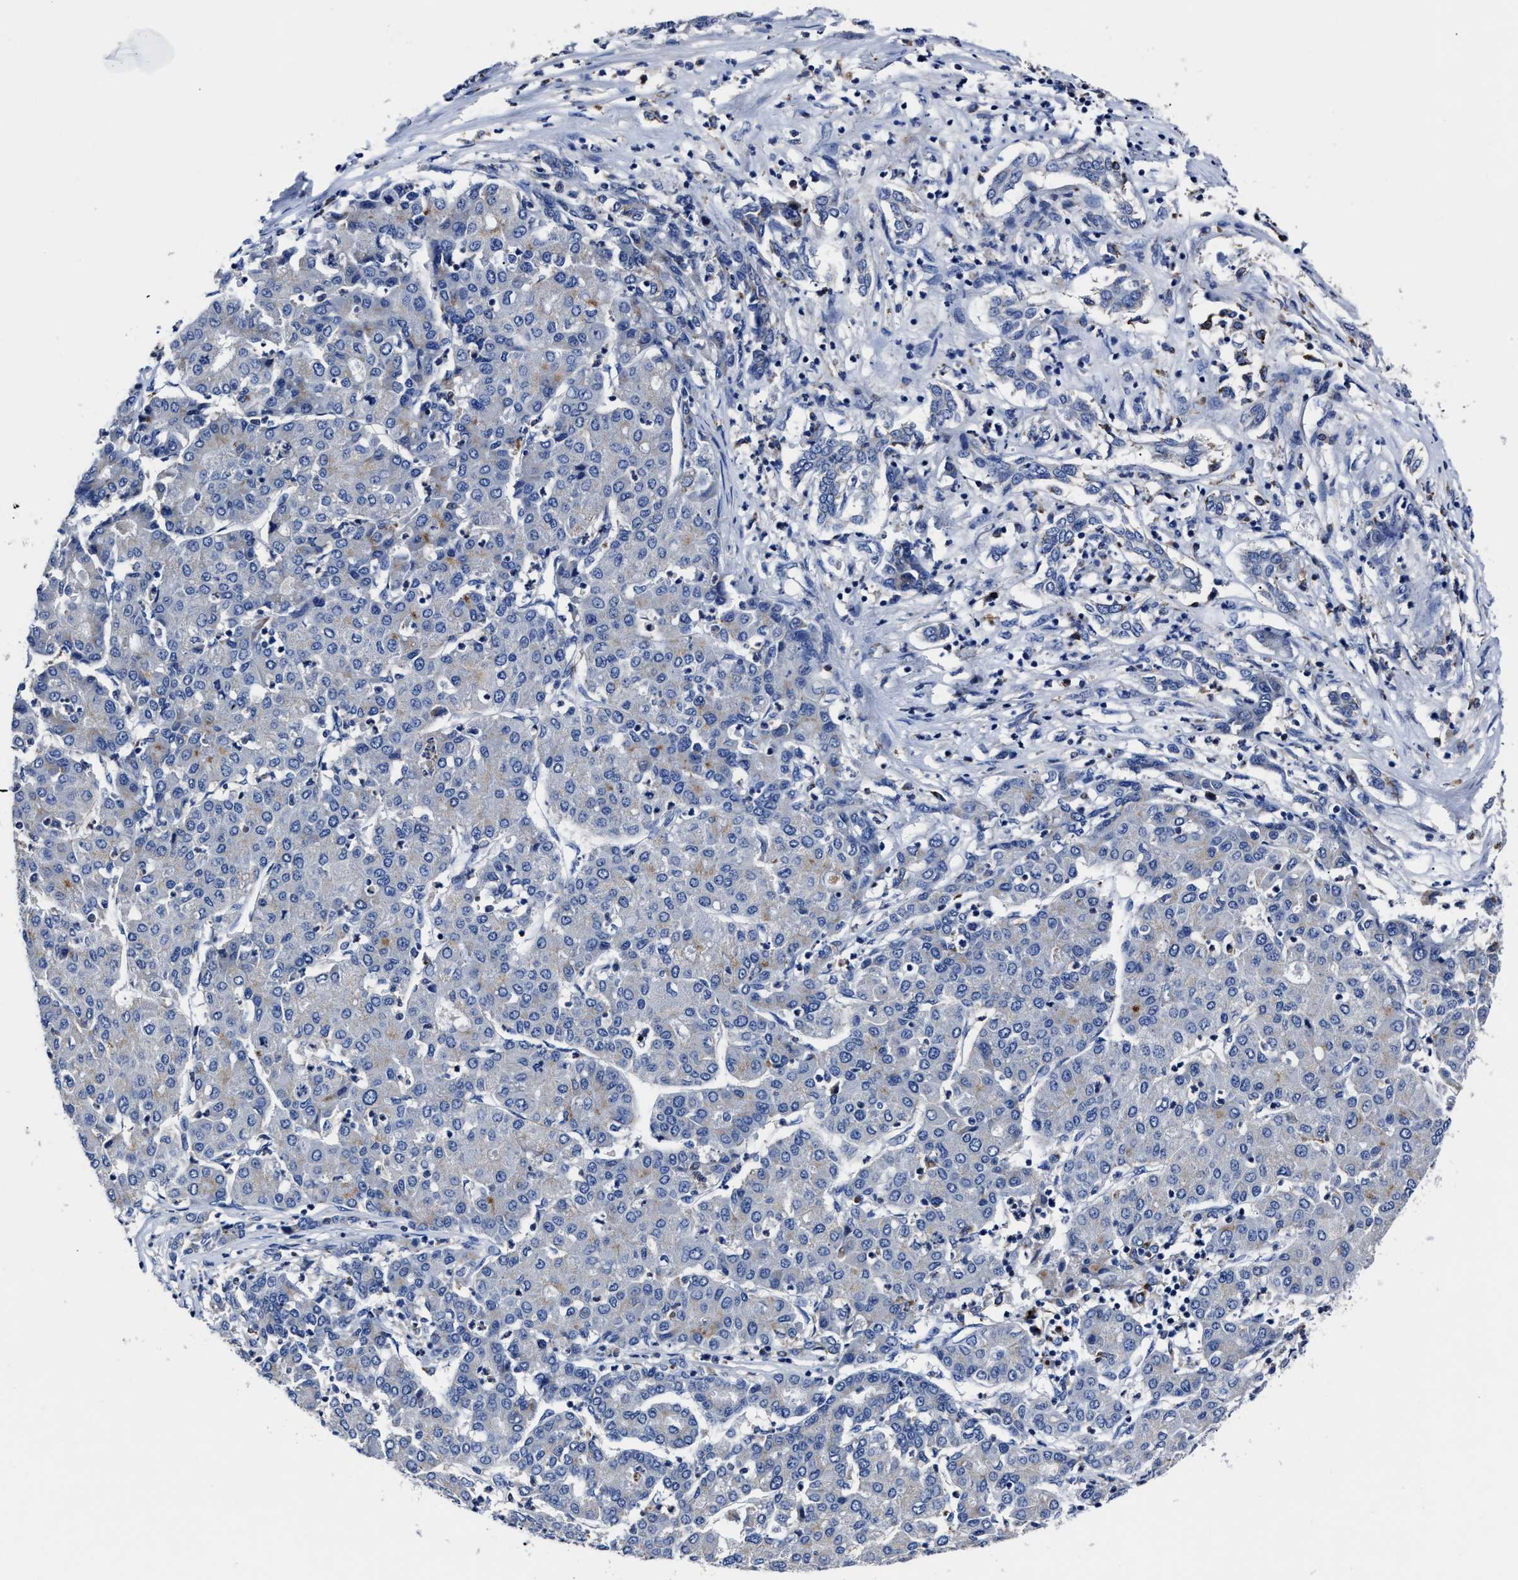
{"staining": {"intensity": "negative", "quantity": "none", "location": "none"}, "tissue": "liver cancer", "cell_type": "Tumor cells", "image_type": "cancer", "snomed": [{"axis": "morphology", "description": "Carcinoma, Hepatocellular, NOS"}, {"axis": "topography", "description": "Liver"}], "caption": "Image shows no protein positivity in tumor cells of liver cancer tissue.", "gene": "LAMTOR4", "patient": {"sex": "male", "age": 65}}